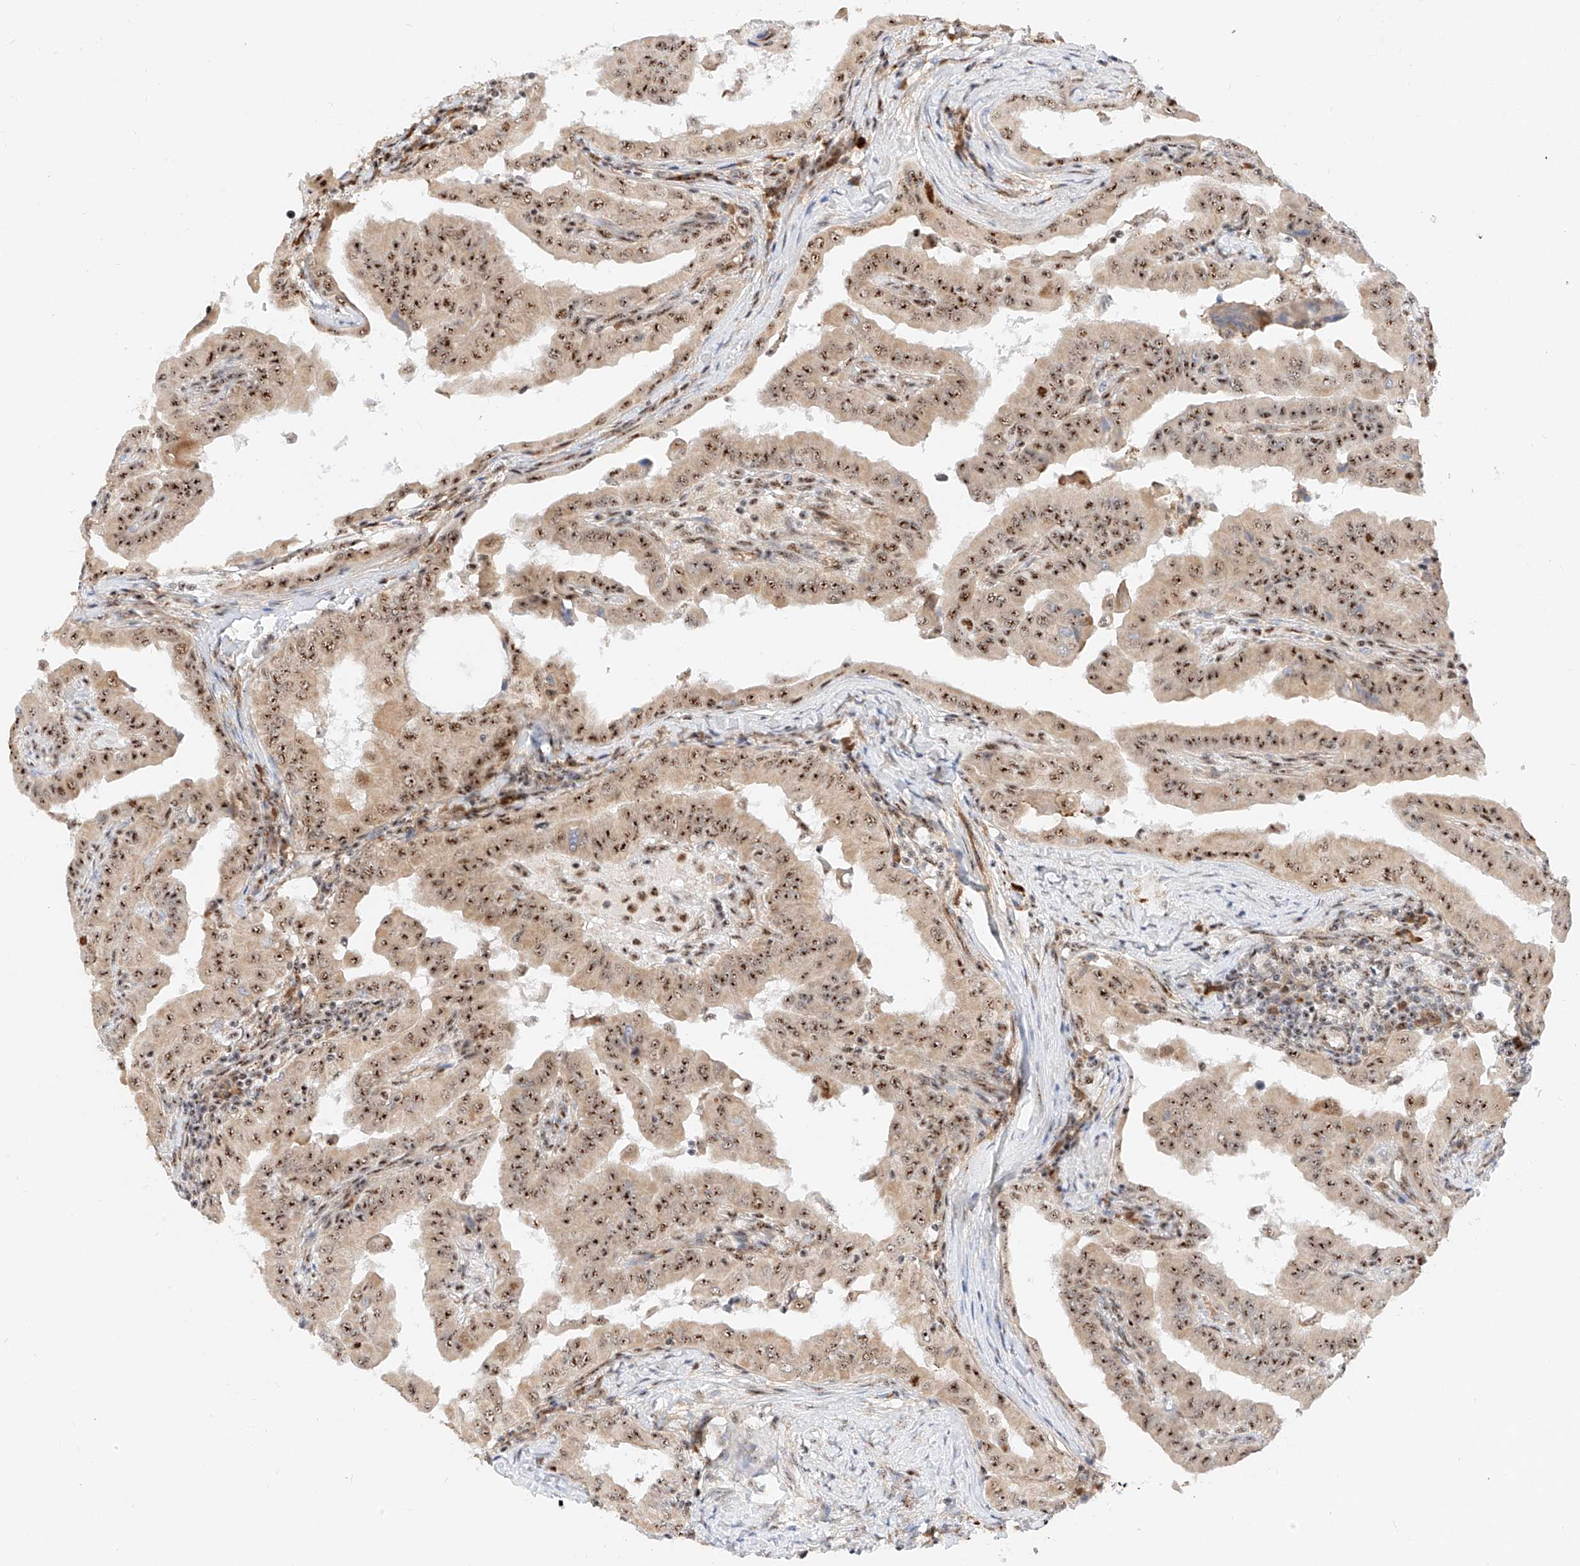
{"staining": {"intensity": "strong", "quantity": ">75%", "location": "nuclear"}, "tissue": "thyroid cancer", "cell_type": "Tumor cells", "image_type": "cancer", "snomed": [{"axis": "morphology", "description": "Papillary adenocarcinoma, NOS"}, {"axis": "topography", "description": "Thyroid gland"}], "caption": "This image shows thyroid papillary adenocarcinoma stained with immunohistochemistry (IHC) to label a protein in brown. The nuclear of tumor cells show strong positivity for the protein. Nuclei are counter-stained blue.", "gene": "ATXN7L2", "patient": {"sex": "male", "age": 33}}